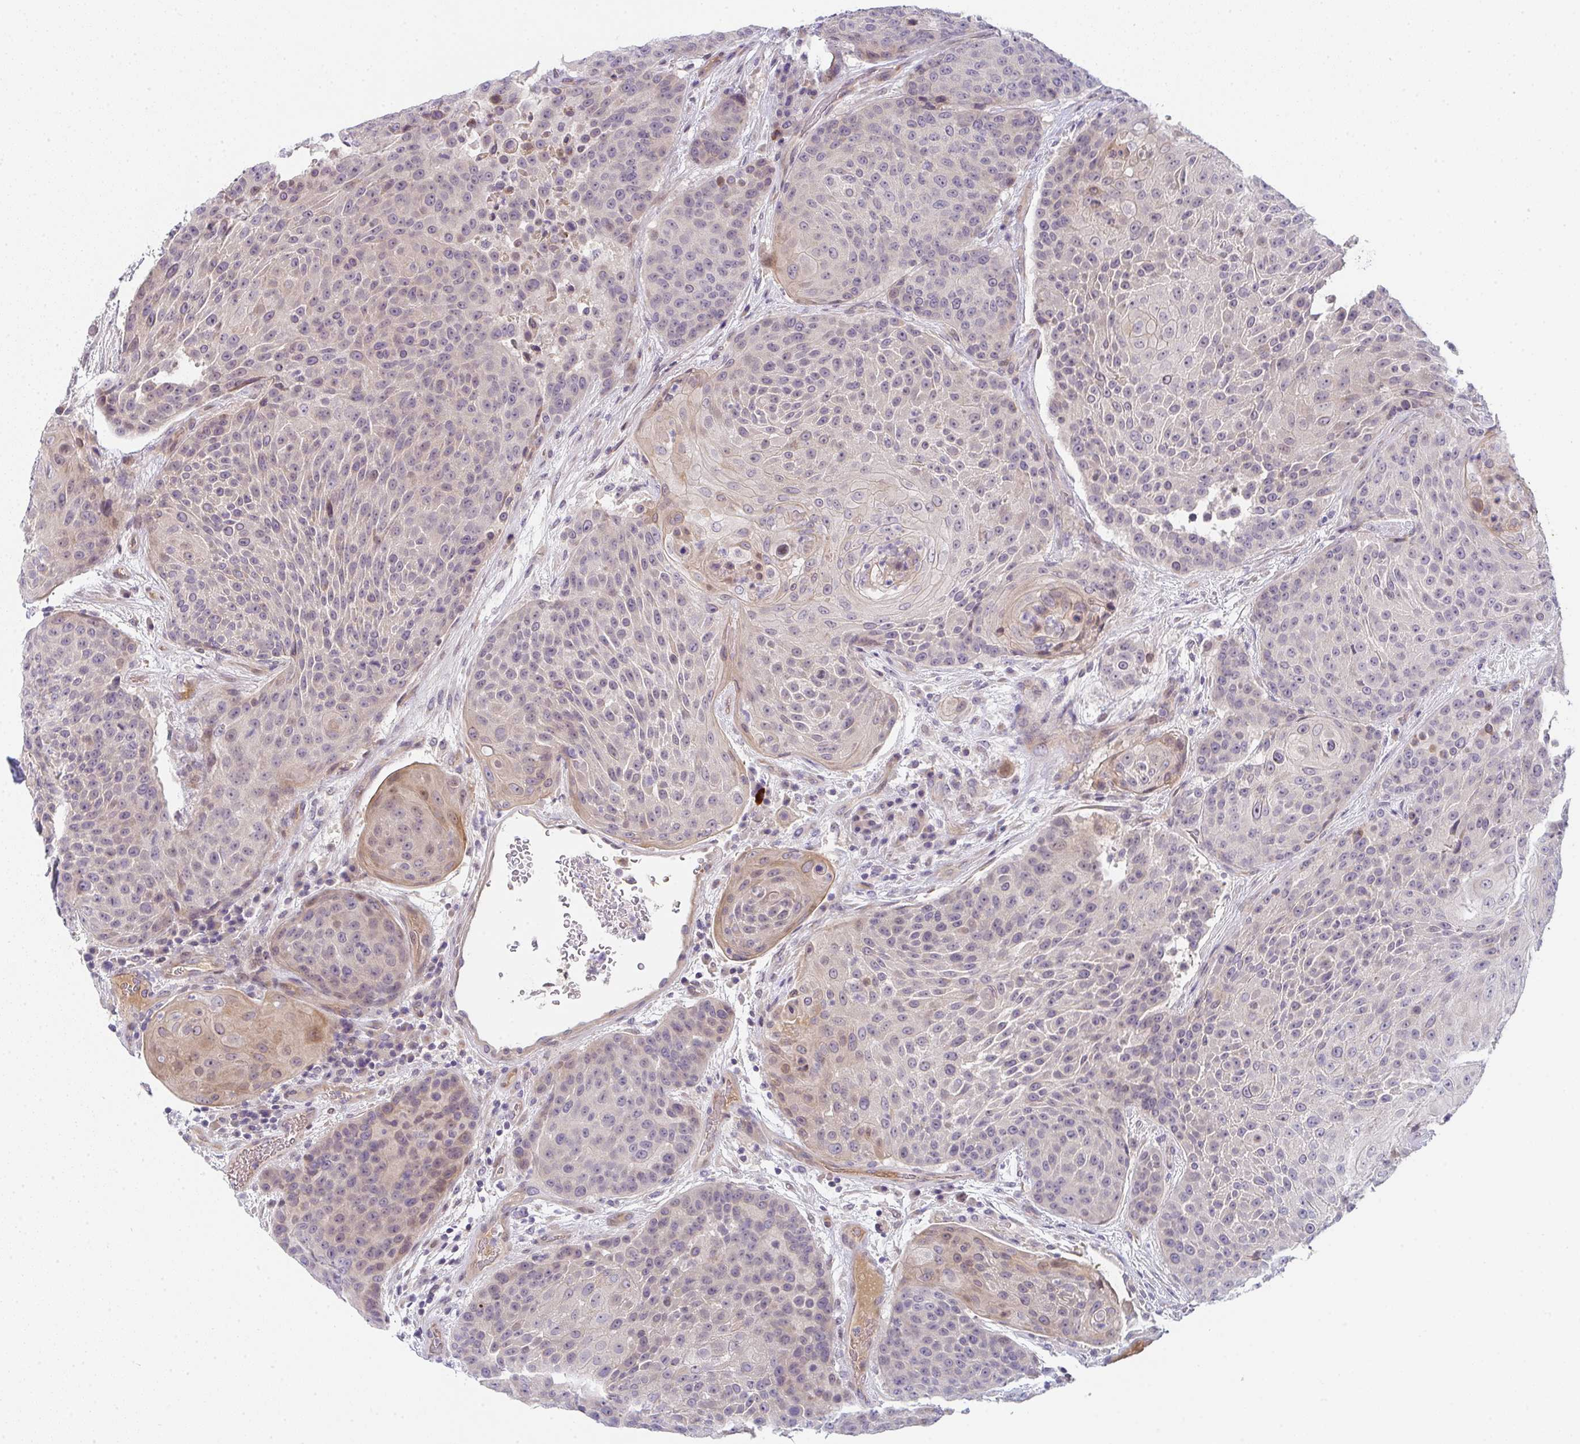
{"staining": {"intensity": "moderate", "quantity": "<25%", "location": "cytoplasmic/membranous,nuclear"}, "tissue": "urothelial cancer", "cell_type": "Tumor cells", "image_type": "cancer", "snomed": [{"axis": "morphology", "description": "Urothelial carcinoma, High grade"}, {"axis": "topography", "description": "Urinary bladder"}], "caption": "Immunohistochemistry of high-grade urothelial carcinoma displays low levels of moderate cytoplasmic/membranous and nuclear expression in approximately <25% of tumor cells.", "gene": "TNFRSF10A", "patient": {"sex": "female", "age": 63}}